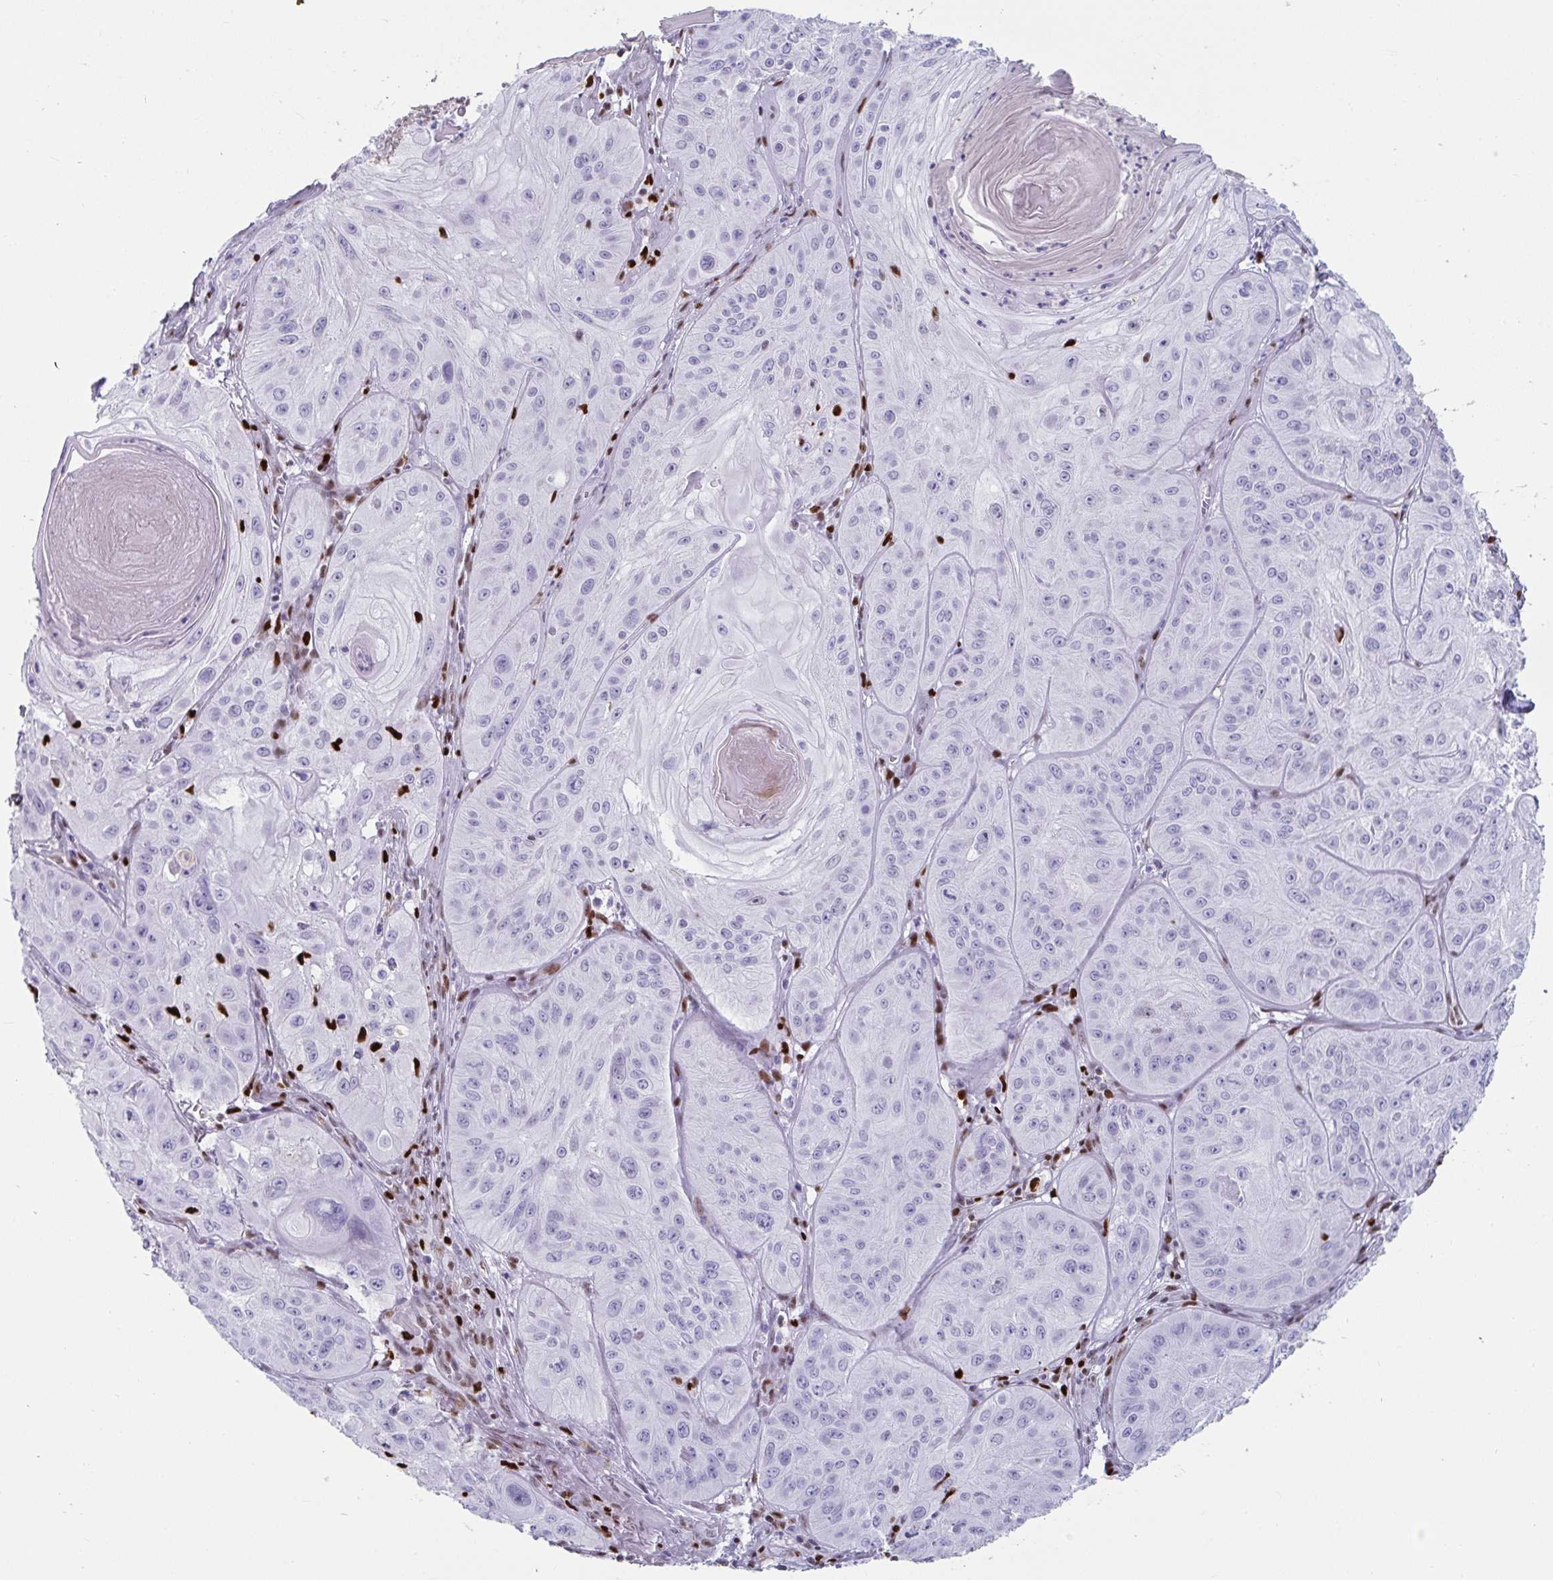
{"staining": {"intensity": "negative", "quantity": "none", "location": "none"}, "tissue": "skin cancer", "cell_type": "Tumor cells", "image_type": "cancer", "snomed": [{"axis": "morphology", "description": "Squamous cell carcinoma, NOS"}, {"axis": "topography", "description": "Skin"}], "caption": "High power microscopy histopathology image of an IHC micrograph of skin cancer (squamous cell carcinoma), revealing no significant staining in tumor cells.", "gene": "ZNF586", "patient": {"sex": "male", "age": 85}}